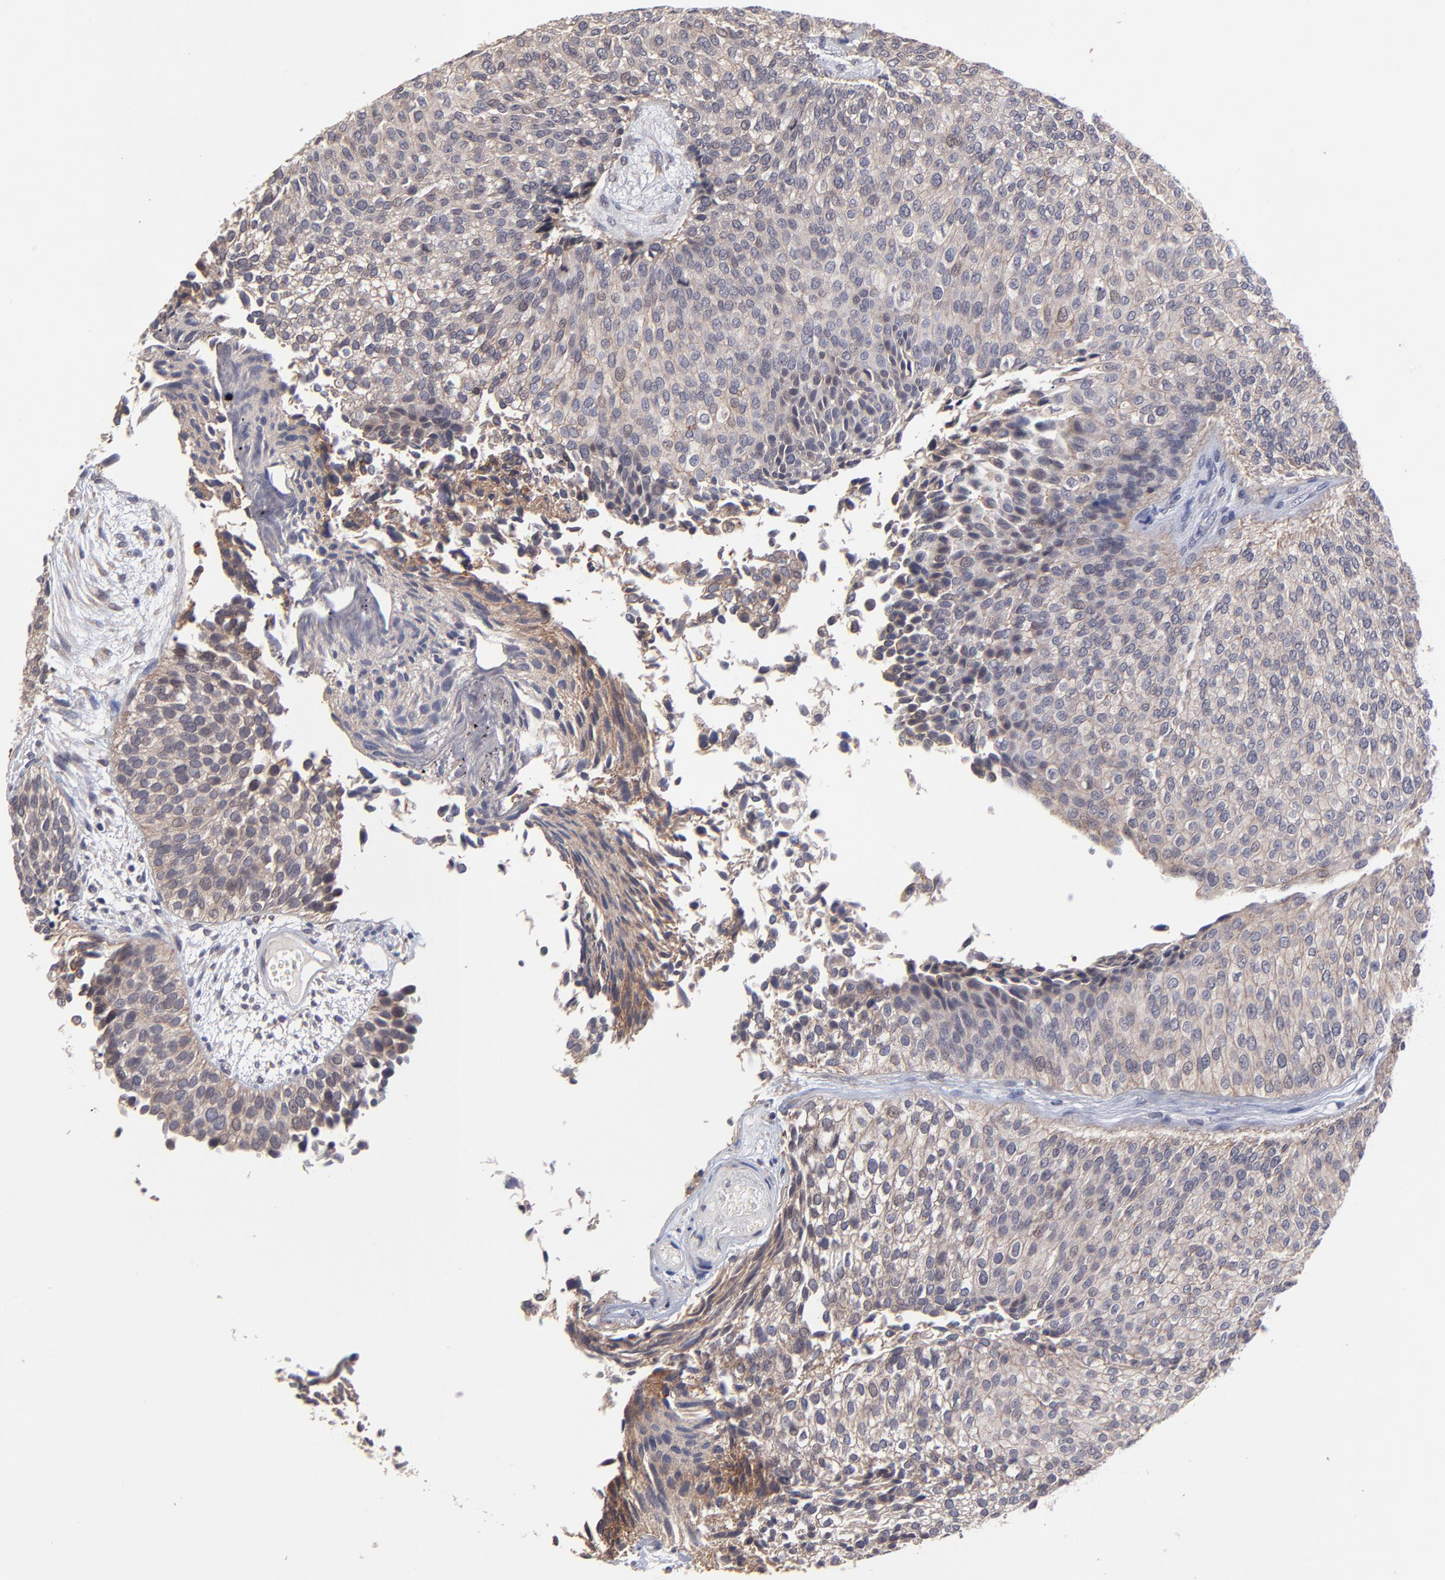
{"staining": {"intensity": "moderate", "quantity": "25%-75%", "location": "cytoplasmic/membranous"}, "tissue": "urothelial cancer", "cell_type": "Tumor cells", "image_type": "cancer", "snomed": [{"axis": "morphology", "description": "Urothelial carcinoma, Low grade"}, {"axis": "topography", "description": "Urinary bladder"}], "caption": "DAB immunohistochemical staining of human urothelial cancer demonstrates moderate cytoplasmic/membranous protein staining in about 25%-75% of tumor cells.", "gene": "ZNF780B", "patient": {"sex": "male", "age": 84}}